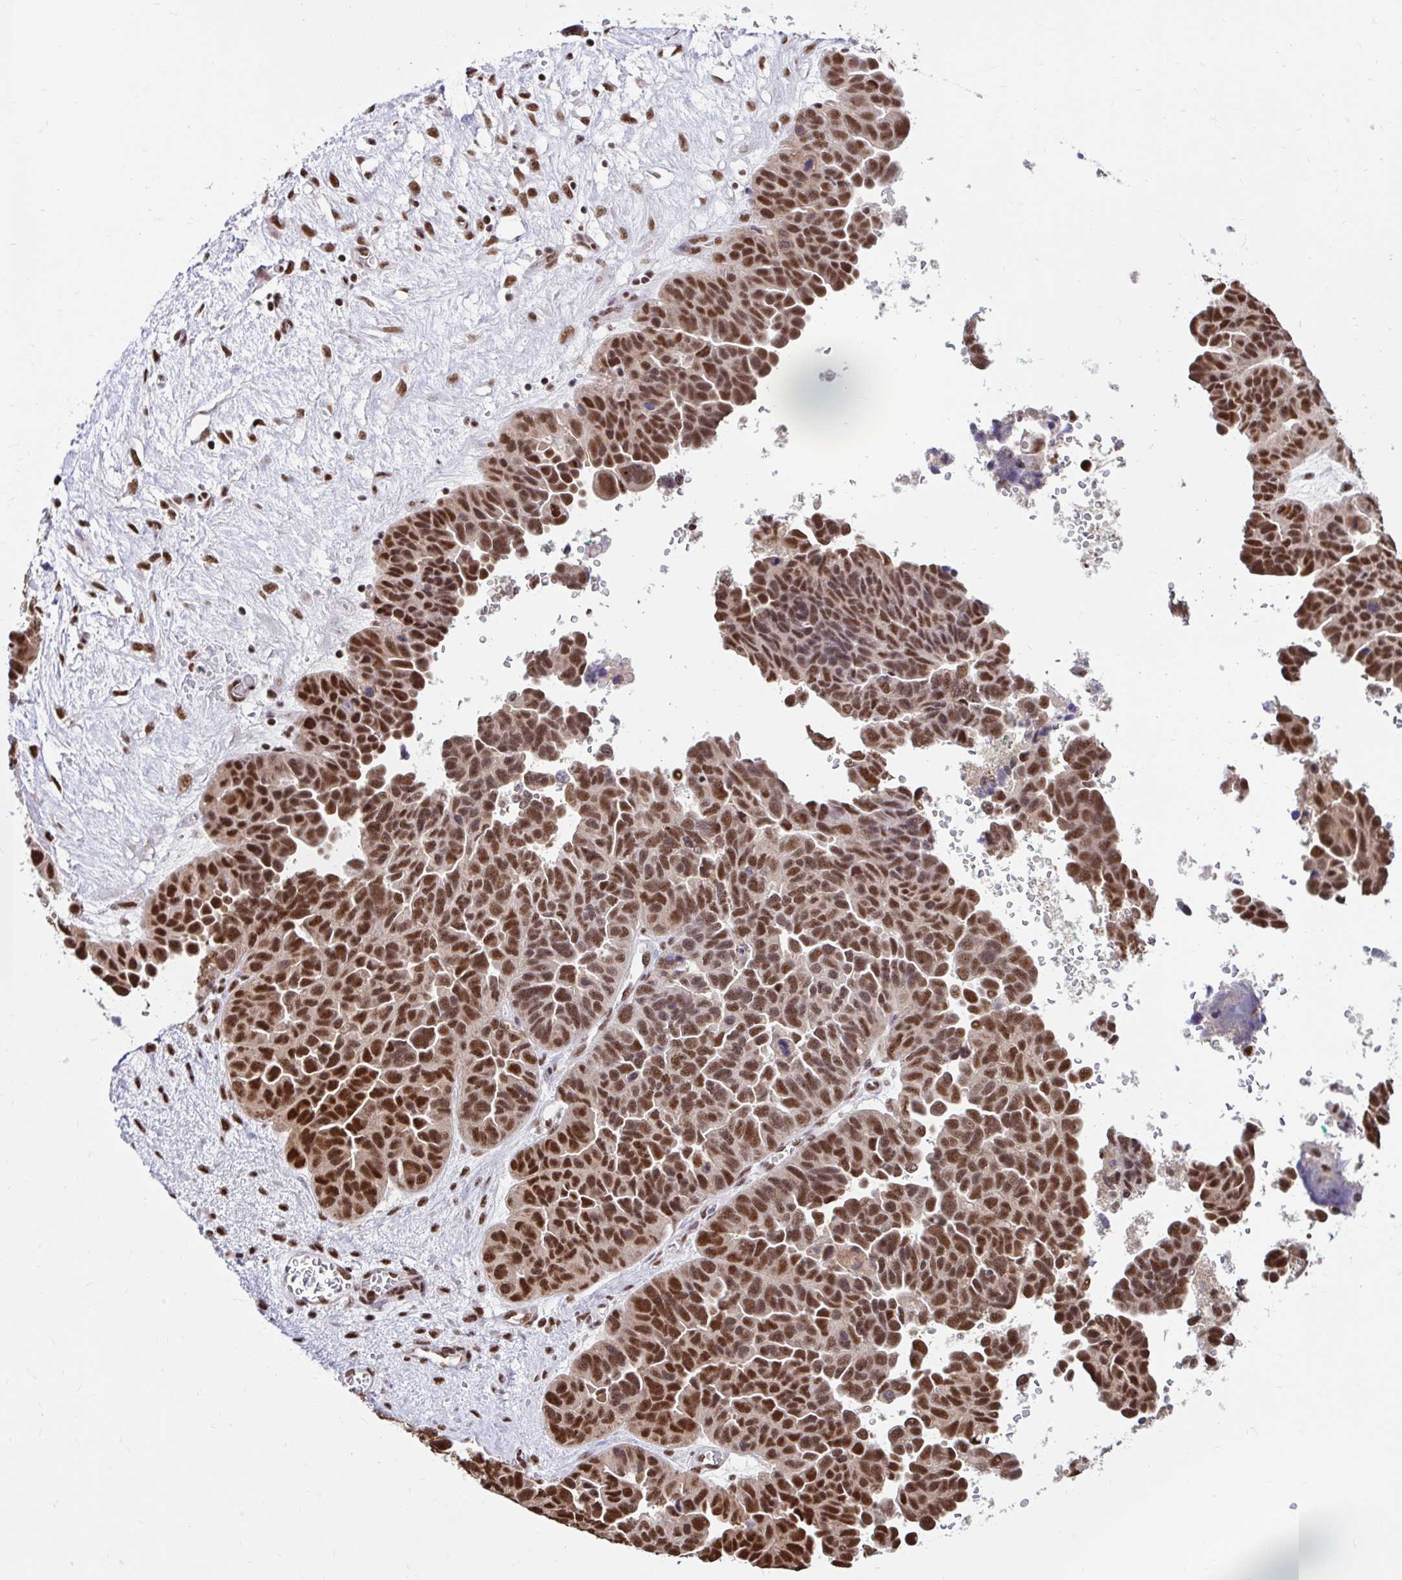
{"staining": {"intensity": "strong", "quantity": ">75%", "location": "nuclear"}, "tissue": "ovarian cancer", "cell_type": "Tumor cells", "image_type": "cancer", "snomed": [{"axis": "morphology", "description": "Cystadenocarcinoma, serous, NOS"}, {"axis": "topography", "description": "Ovary"}], "caption": "Ovarian cancer tissue displays strong nuclear positivity in about >75% of tumor cells The protein is shown in brown color, while the nuclei are stained blue.", "gene": "ABCA9", "patient": {"sex": "female", "age": 64}}